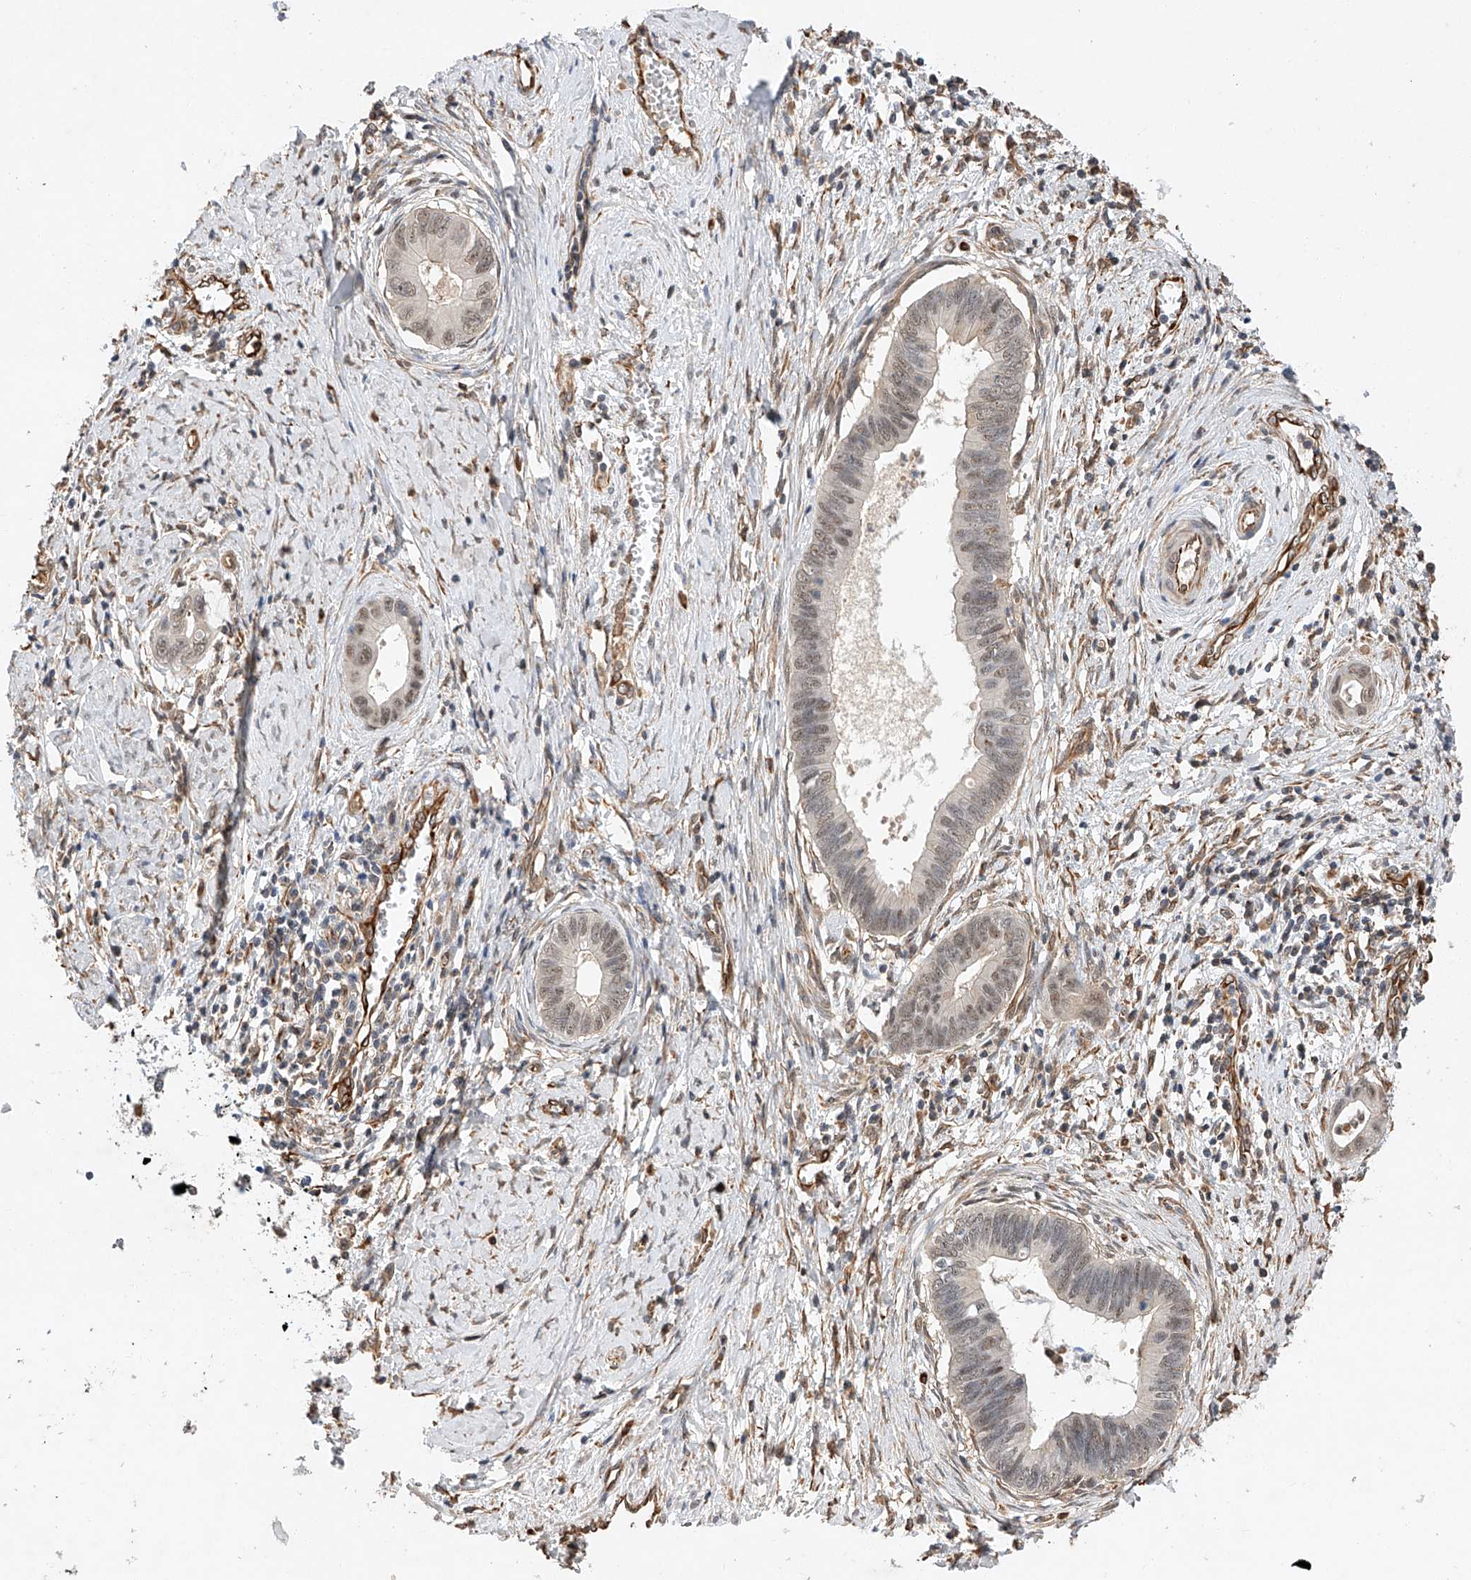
{"staining": {"intensity": "weak", "quantity": "25%-75%", "location": "nuclear"}, "tissue": "cervical cancer", "cell_type": "Tumor cells", "image_type": "cancer", "snomed": [{"axis": "morphology", "description": "Adenocarcinoma, NOS"}, {"axis": "topography", "description": "Cervix"}], "caption": "The micrograph exhibits staining of cervical cancer, revealing weak nuclear protein positivity (brown color) within tumor cells.", "gene": "AMD1", "patient": {"sex": "female", "age": 44}}